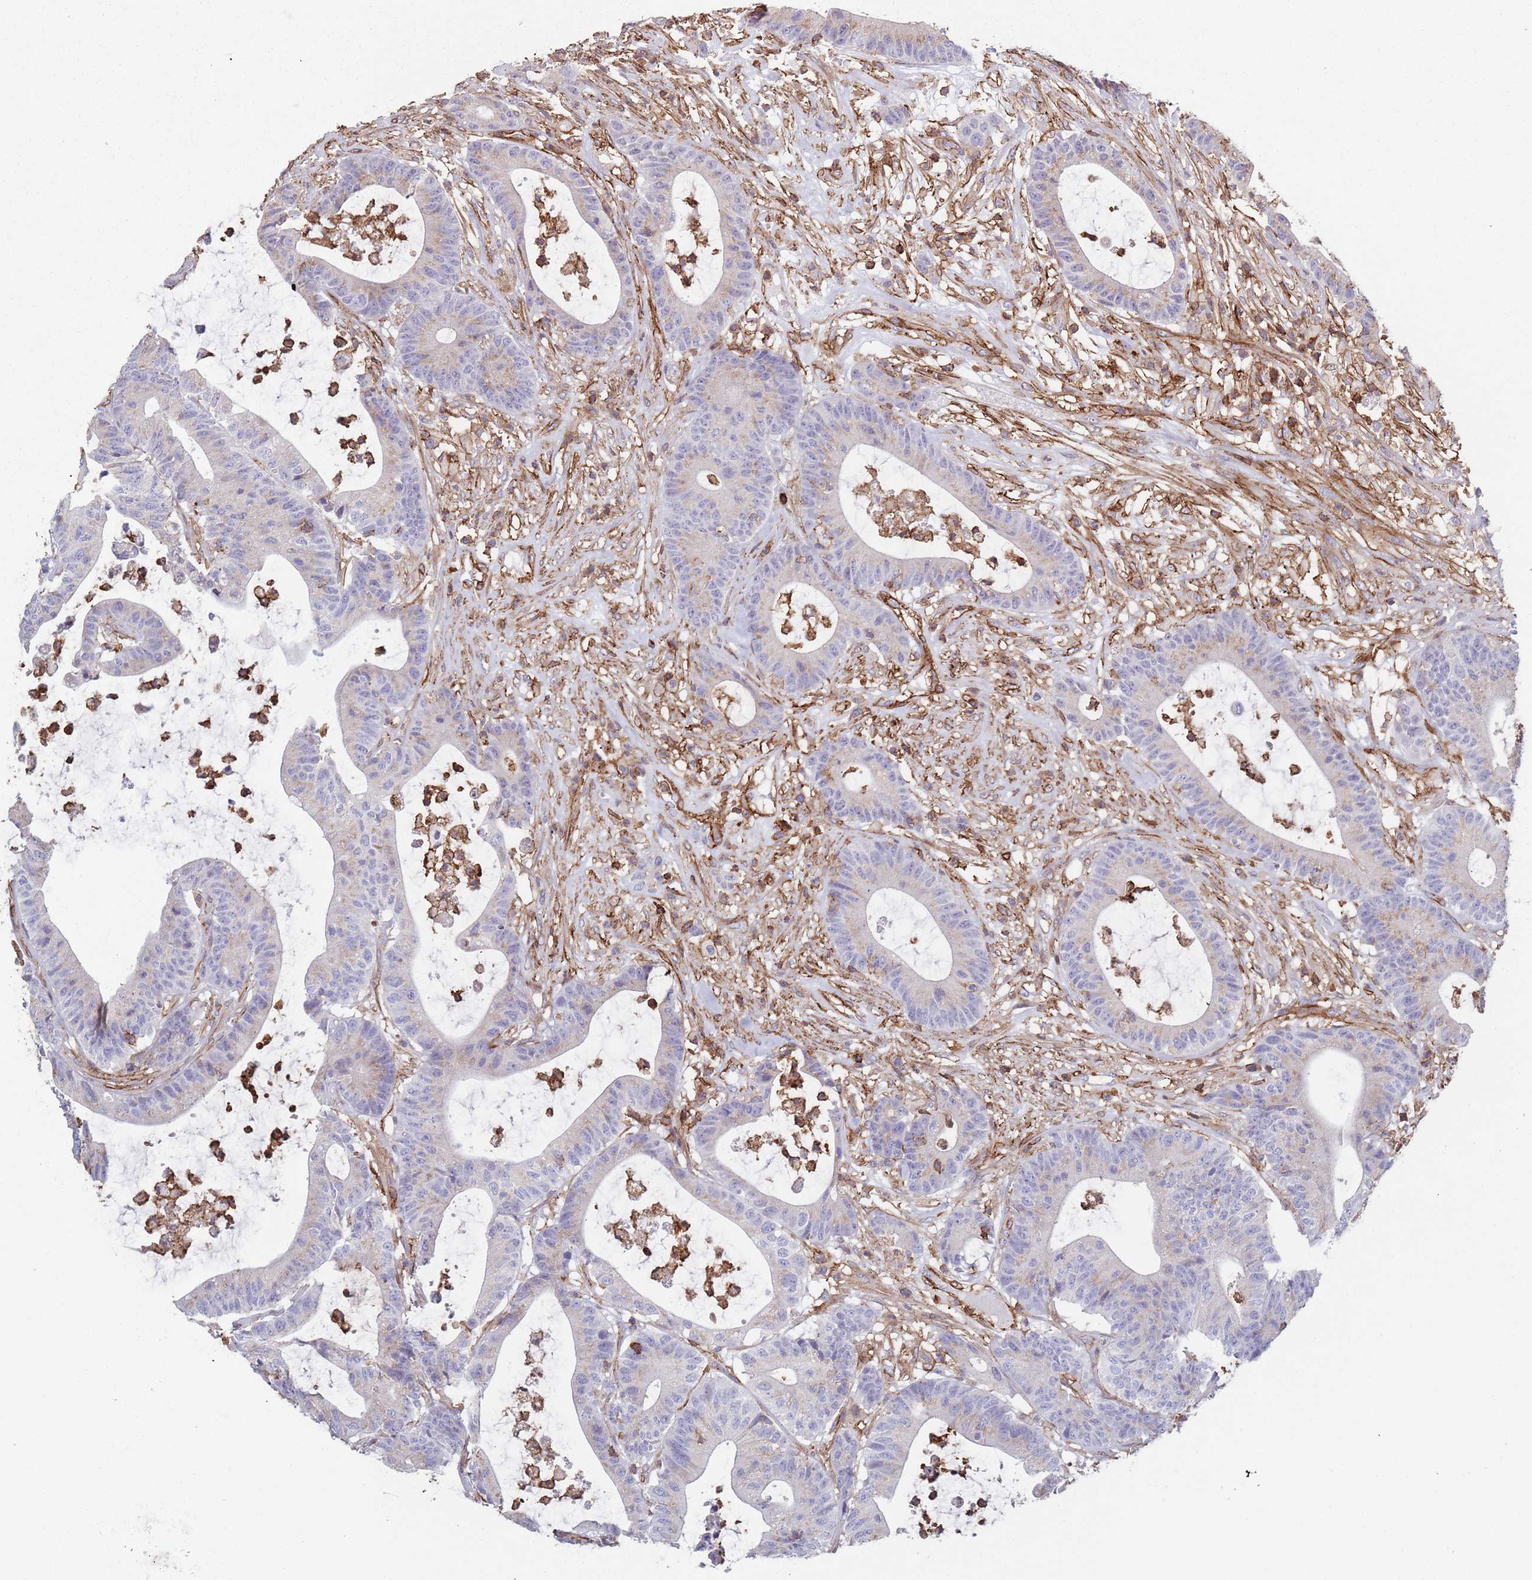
{"staining": {"intensity": "negative", "quantity": "none", "location": "none"}, "tissue": "colorectal cancer", "cell_type": "Tumor cells", "image_type": "cancer", "snomed": [{"axis": "morphology", "description": "Adenocarcinoma, NOS"}, {"axis": "topography", "description": "Colon"}], "caption": "Immunohistochemistry (IHC) image of human colorectal cancer (adenocarcinoma) stained for a protein (brown), which shows no staining in tumor cells.", "gene": "RNF144A", "patient": {"sex": "female", "age": 84}}